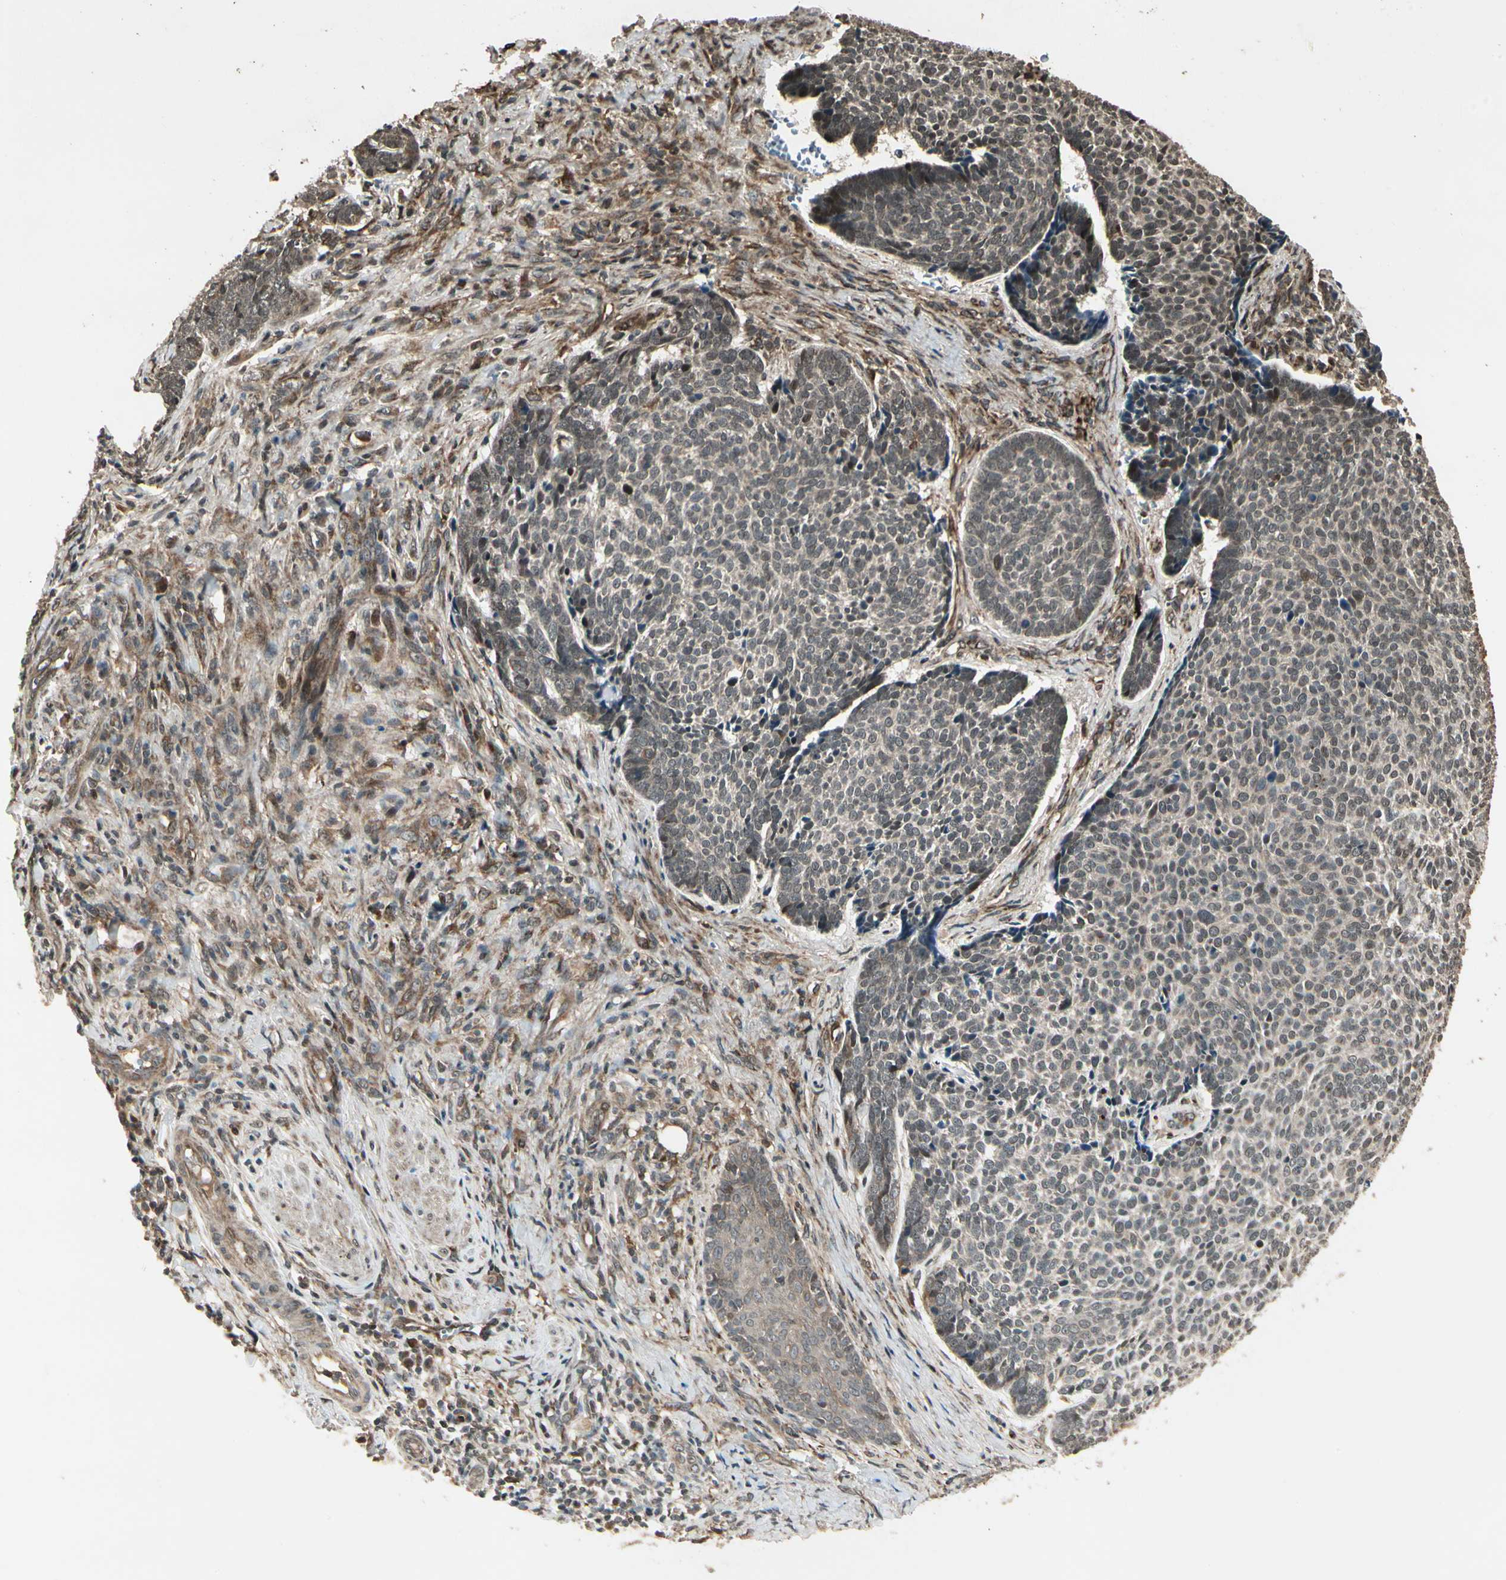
{"staining": {"intensity": "weak", "quantity": "<25%", "location": "cytoplasmic/membranous"}, "tissue": "skin cancer", "cell_type": "Tumor cells", "image_type": "cancer", "snomed": [{"axis": "morphology", "description": "Basal cell carcinoma"}, {"axis": "topography", "description": "Skin"}], "caption": "The IHC histopathology image has no significant positivity in tumor cells of basal cell carcinoma (skin) tissue.", "gene": "GLUL", "patient": {"sex": "male", "age": 84}}